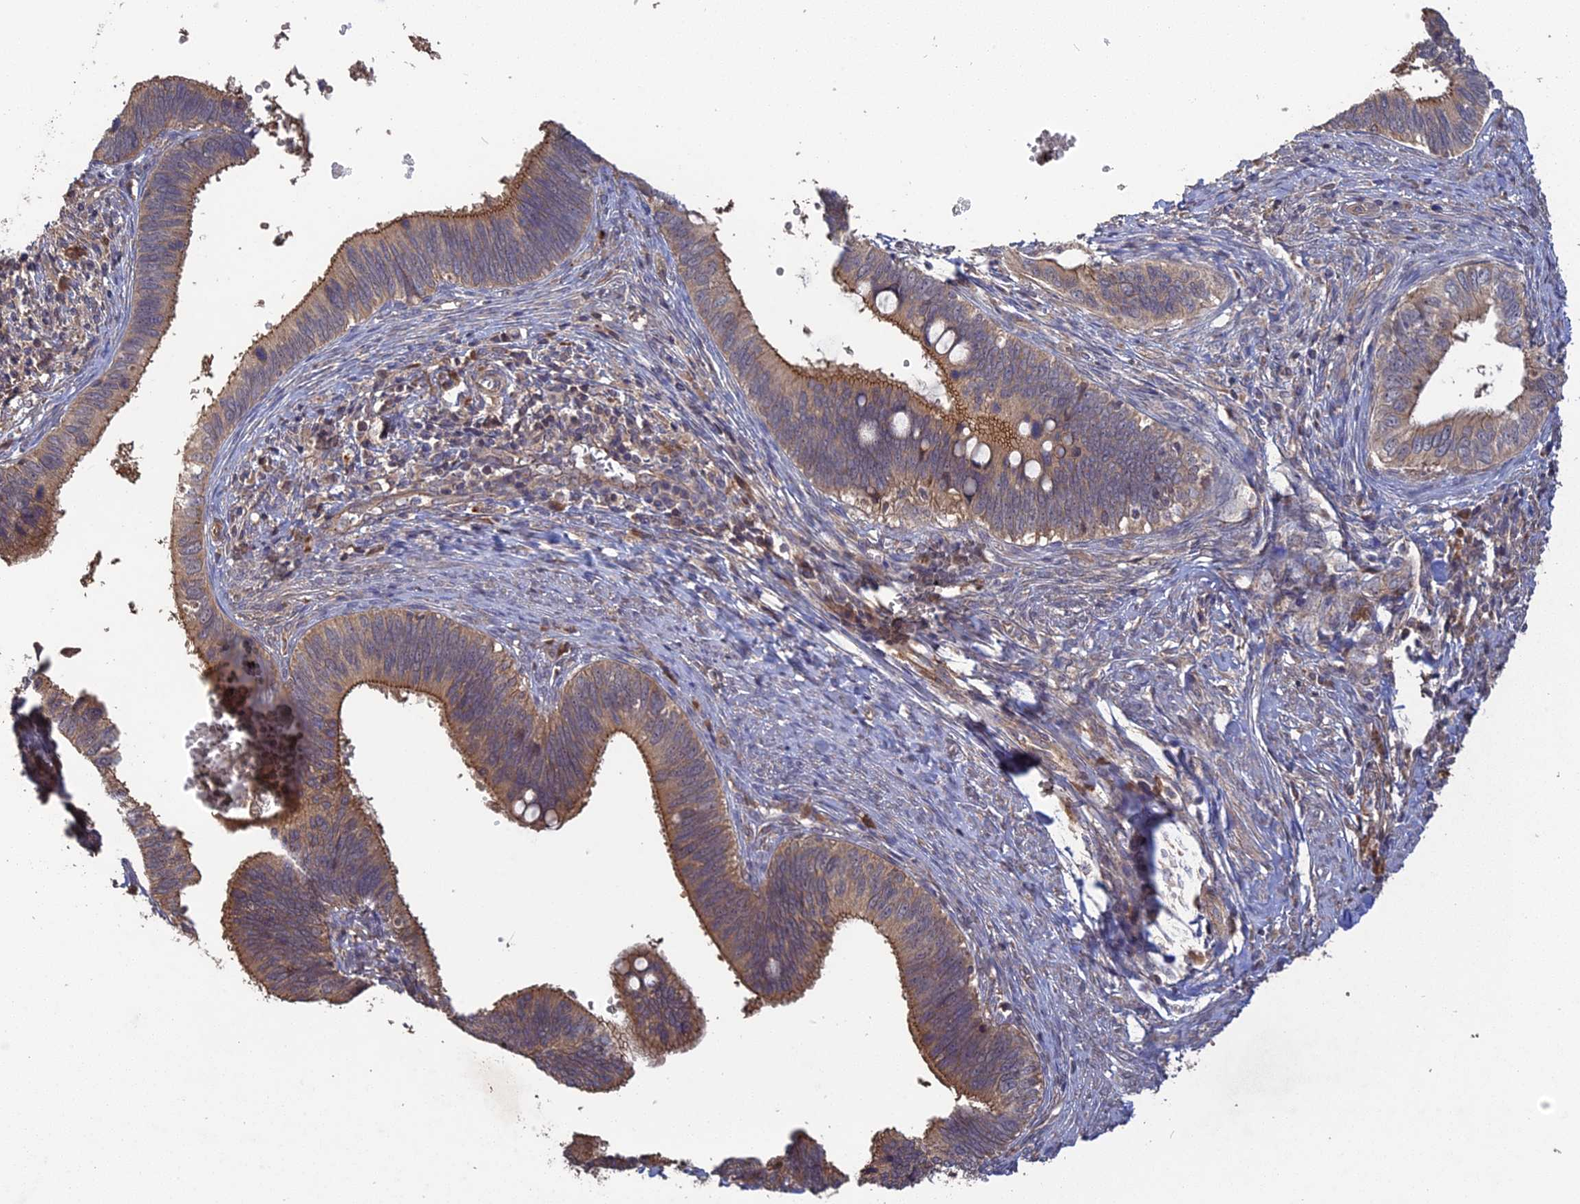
{"staining": {"intensity": "moderate", "quantity": ">75%", "location": "cytoplasmic/membranous"}, "tissue": "cervical cancer", "cell_type": "Tumor cells", "image_type": "cancer", "snomed": [{"axis": "morphology", "description": "Adenocarcinoma, NOS"}, {"axis": "topography", "description": "Cervix"}], "caption": "Immunohistochemistry photomicrograph of cervical cancer (adenocarcinoma) stained for a protein (brown), which demonstrates medium levels of moderate cytoplasmic/membranous positivity in approximately >75% of tumor cells.", "gene": "ARHGAP40", "patient": {"sex": "female", "age": 42}}